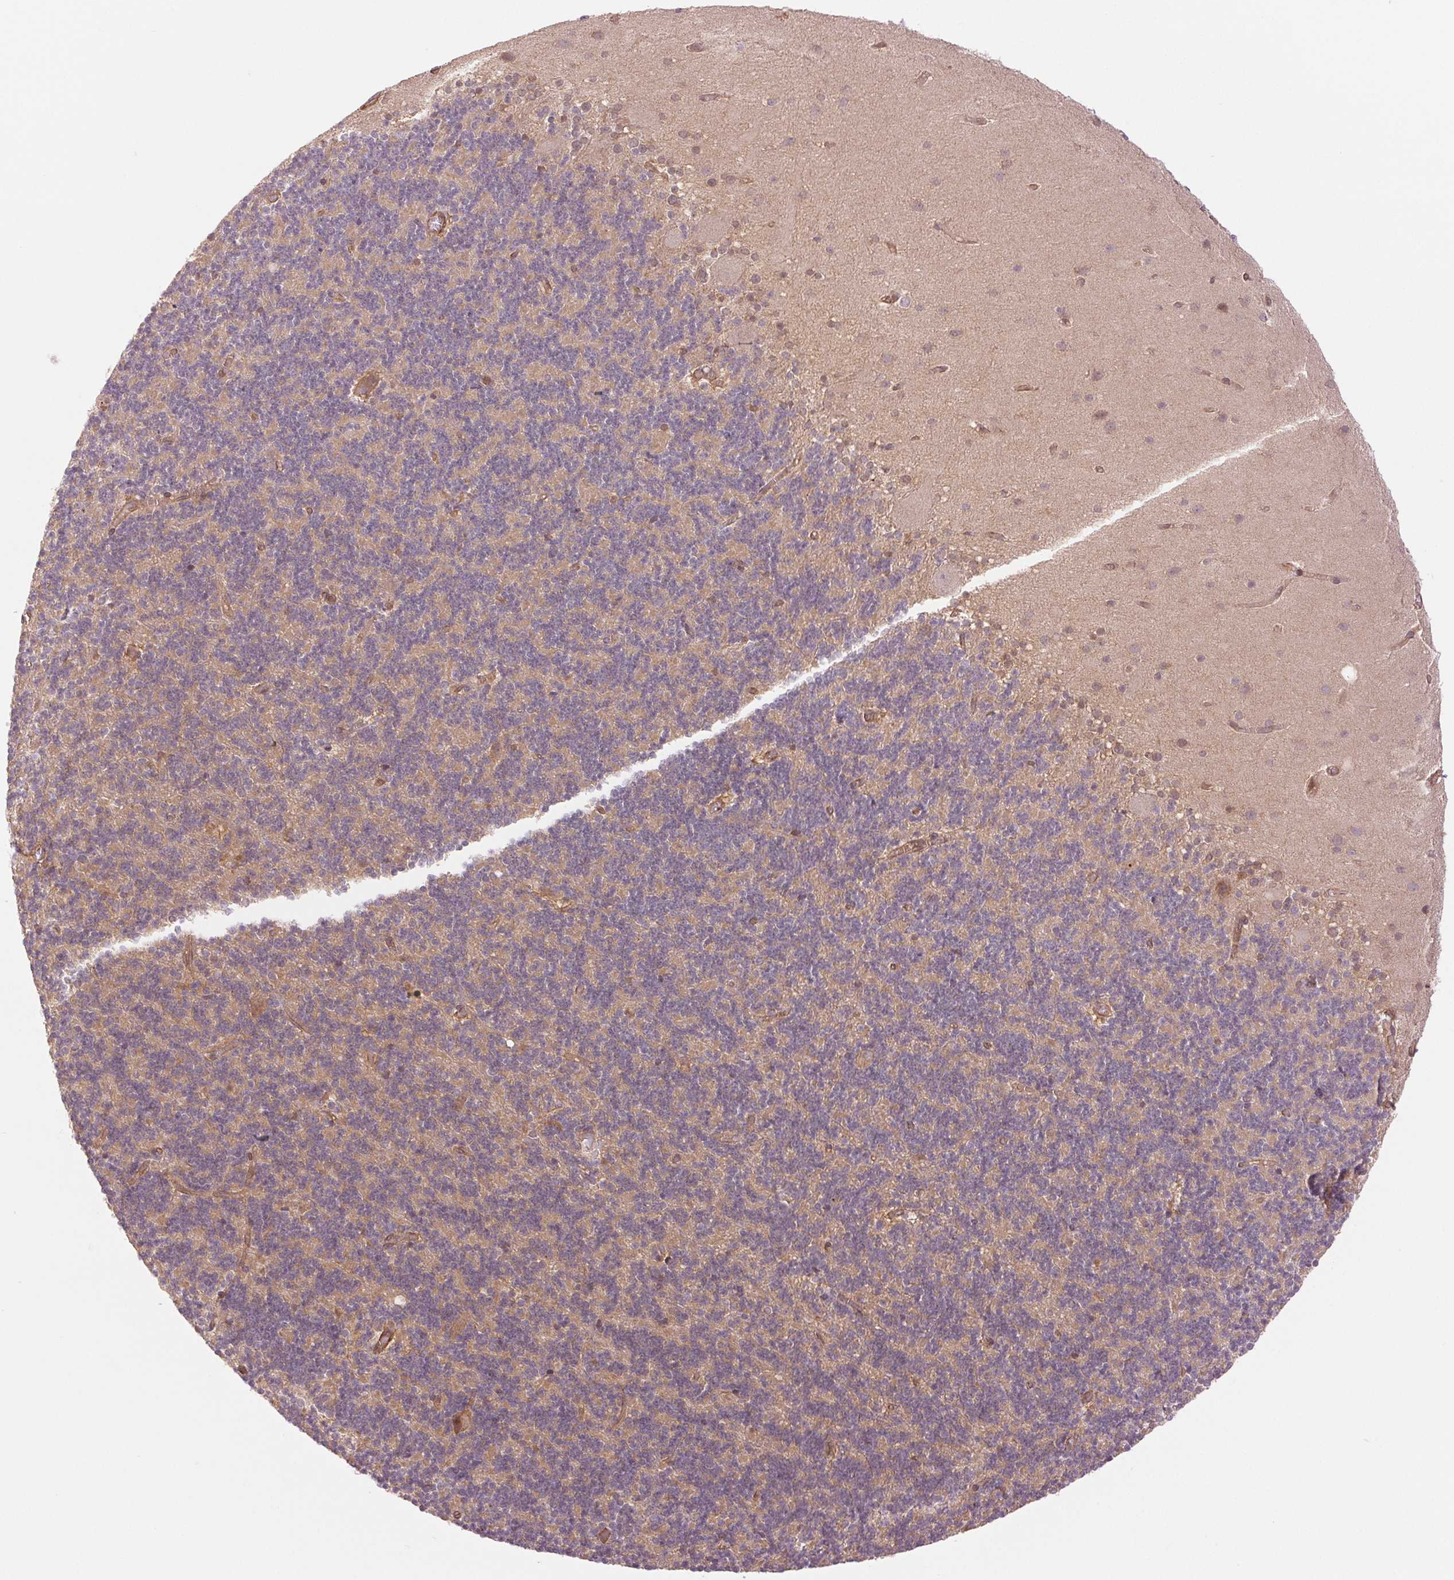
{"staining": {"intensity": "weak", "quantity": "25%-75%", "location": "cytoplasmic/membranous"}, "tissue": "cerebellum", "cell_type": "Cells in granular layer", "image_type": "normal", "snomed": [{"axis": "morphology", "description": "Normal tissue, NOS"}, {"axis": "topography", "description": "Cerebellum"}], "caption": "Unremarkable cerebellum reveals weak cytoplasmic/membranous staining in approximately 25%-75% of cells in granular layer.", "gene": "STARD7", "patient": {"sex": "male", "age": 70}}